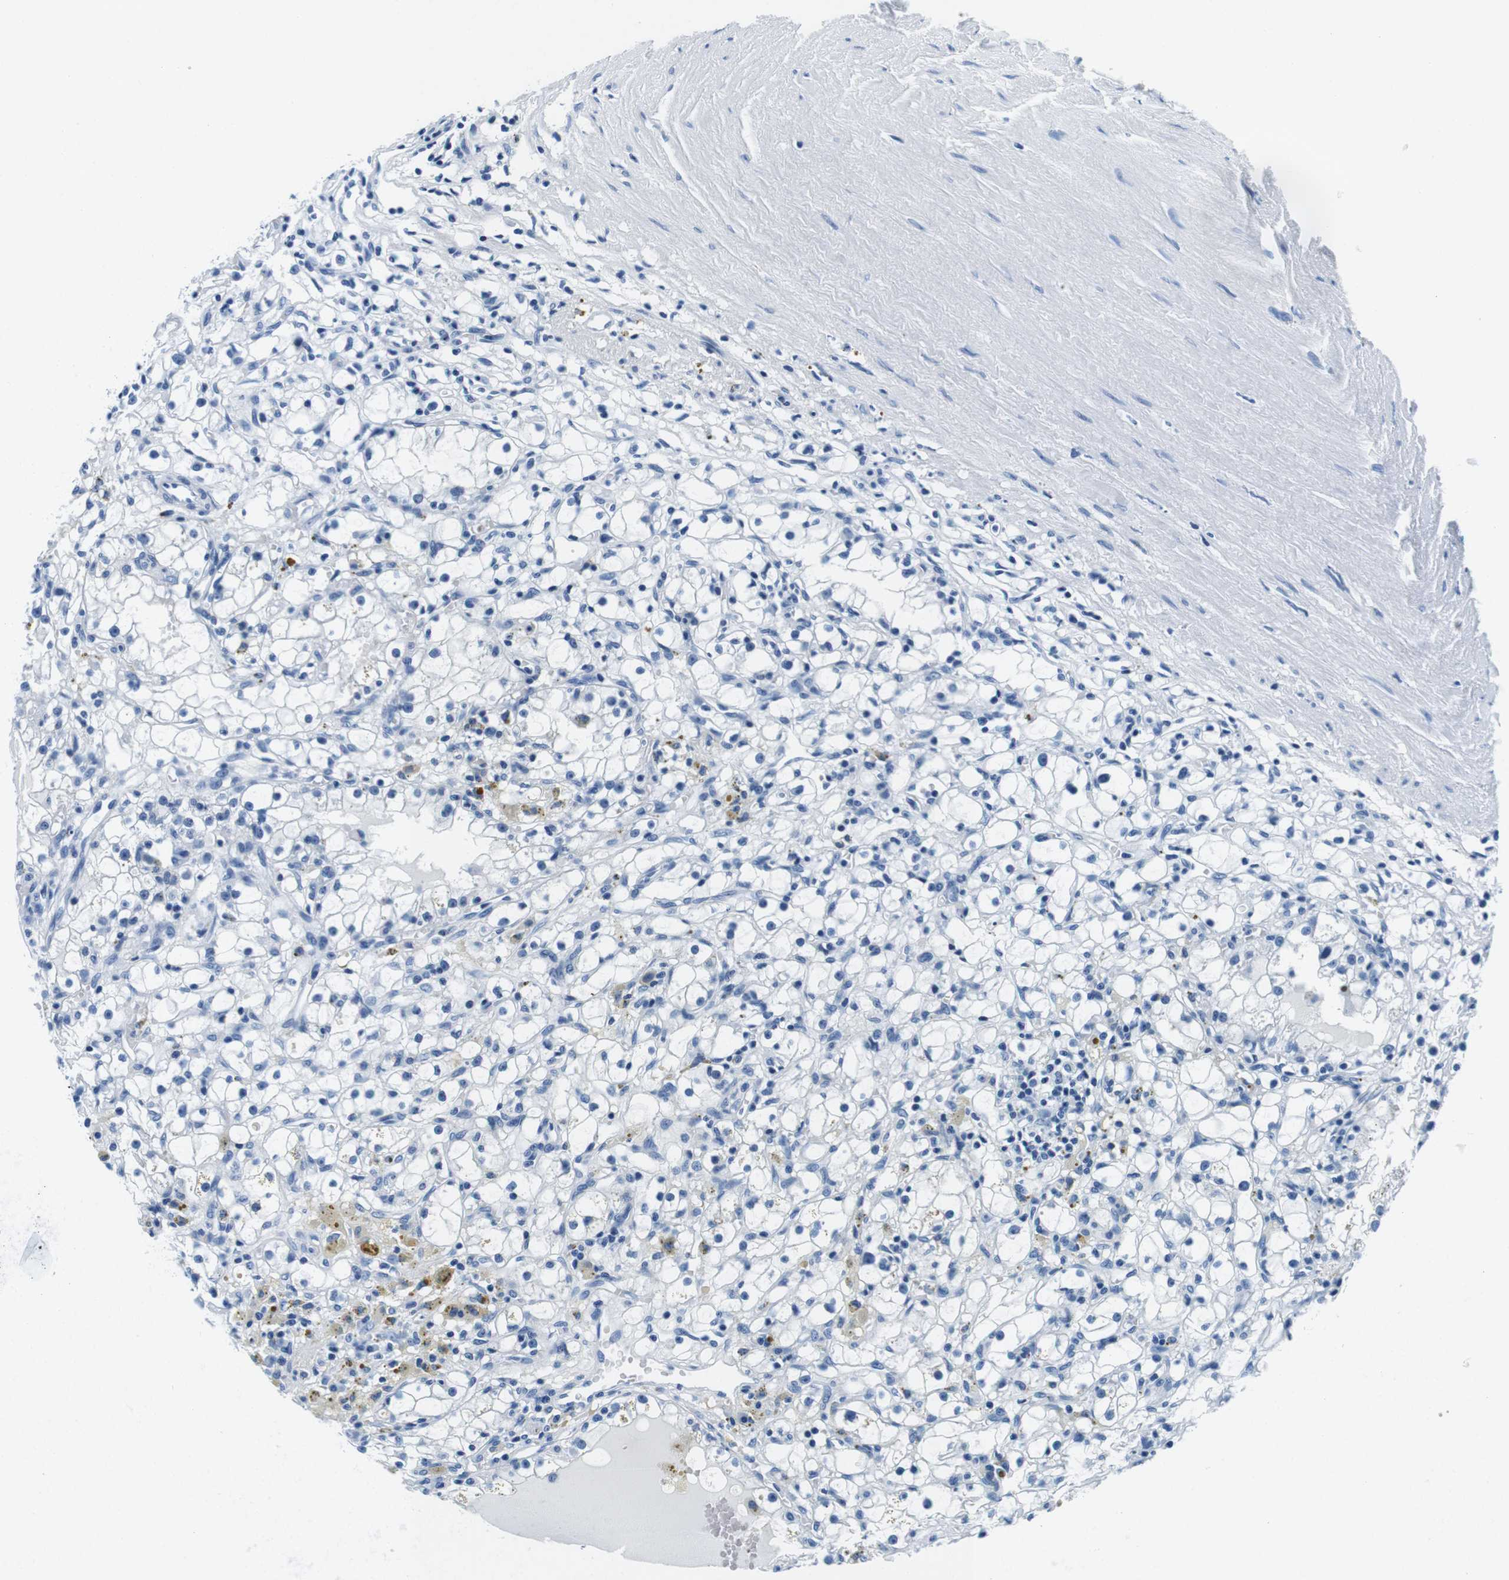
{"staining": {"intensity": "negative", "quantity": "none", "location": "none"}, "tissue": "renal cancer", "cell_type": "Tumor cells", "image_type": "cancer", "snomed": [{"axis": "morphology", "description": "Adenocarcinoma, NOS"}, {"axis": "topography", "description": "Kidney"}], "caption": "Adenocarcinoma (renal) was stained to show a protein in brown. There is no significant staining in tumor cells.", "gene": "ELANE", "patient": {"sex": "male", "age": 56}}